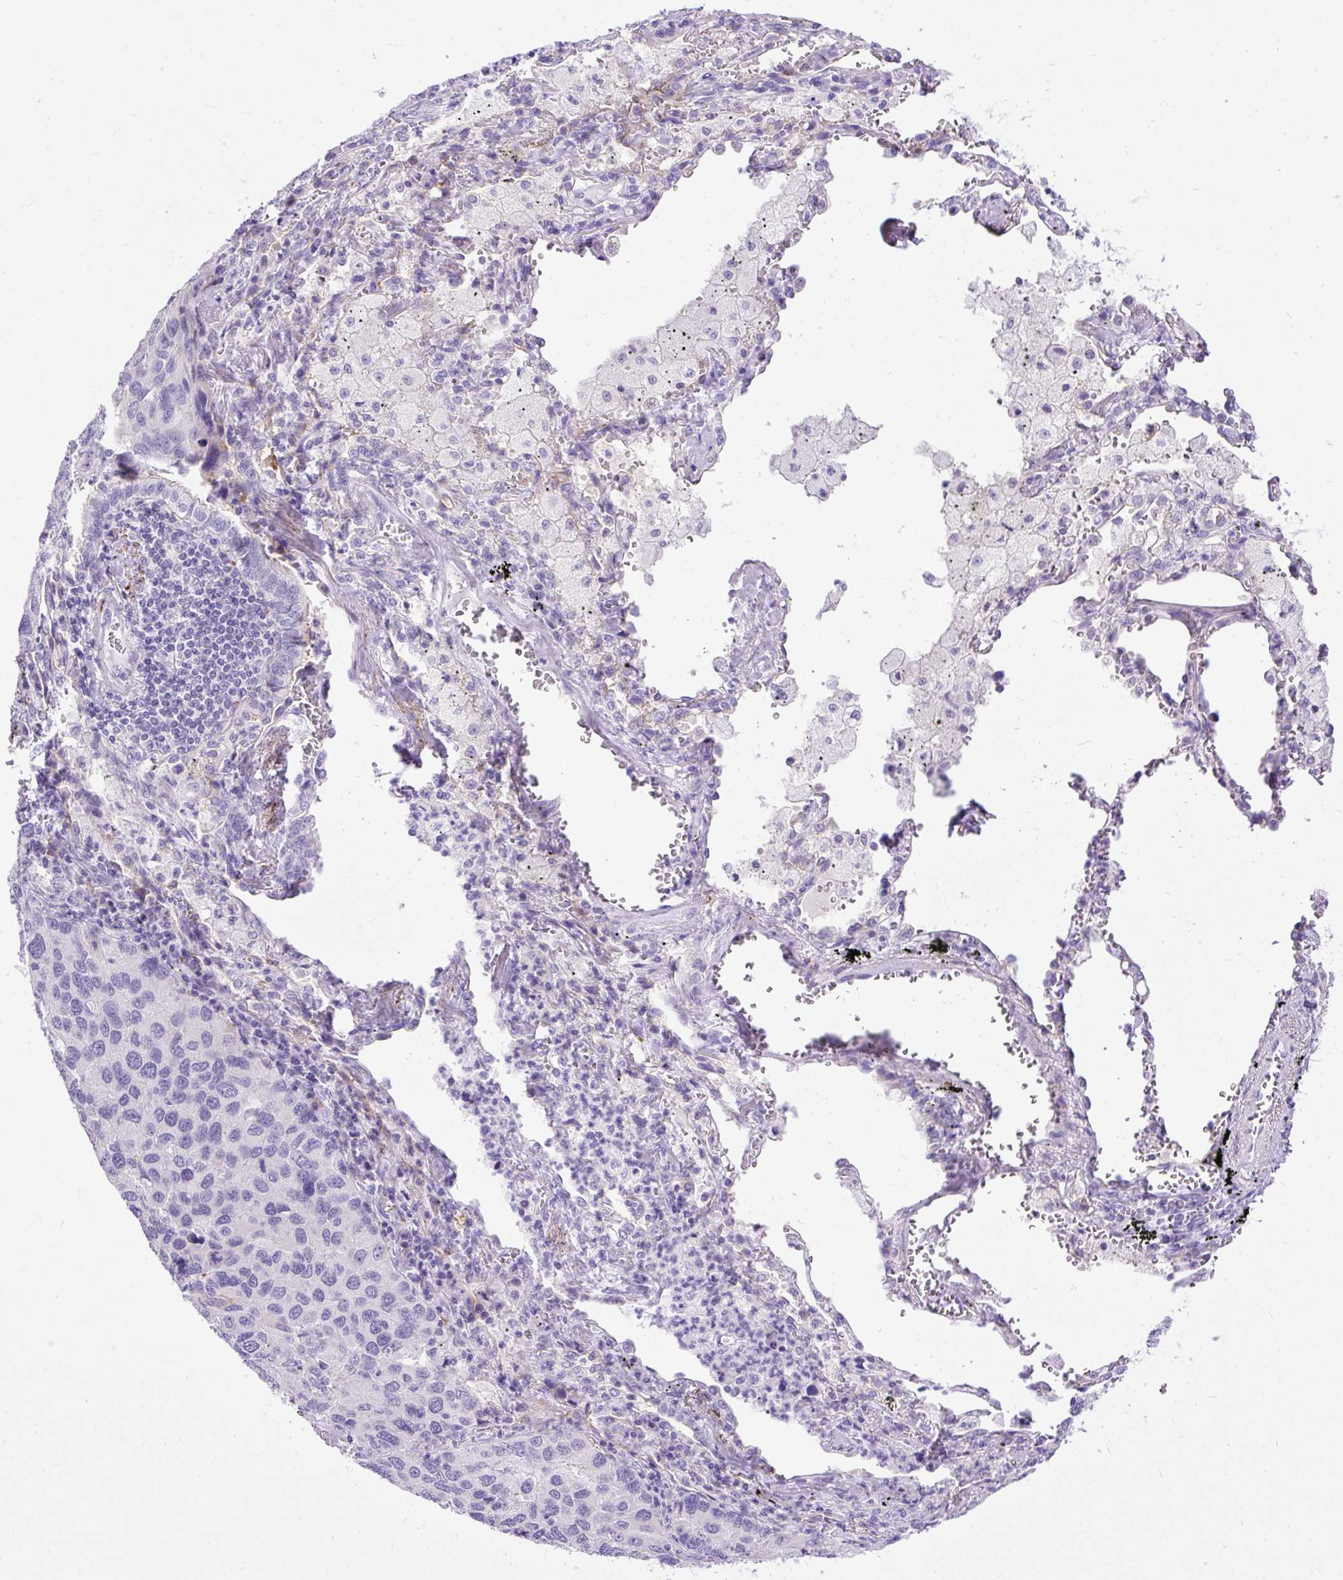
{"staining": {"intensity": "negative", "quantity": "none", "location": "none"}, "tissue": "lung cancer", "cell_type": "Tumor cells", "image_type": "cancer", "snomed": [{"axis": "morphology", "description": "Aneuploidy"}, {"axis": "morphology", "description": "Adenocarcinoma, NOS"}, {"axis": "topography", "description": "Lymph node"}, {"axis": "topography", "description": "Lung"}], "caption": "This is a micrograph of IHC staining of lung cancer, which shows no staining in tumor cells.", "gene": "ZNF256", "patient": {"sex": "female", "age": 74}}